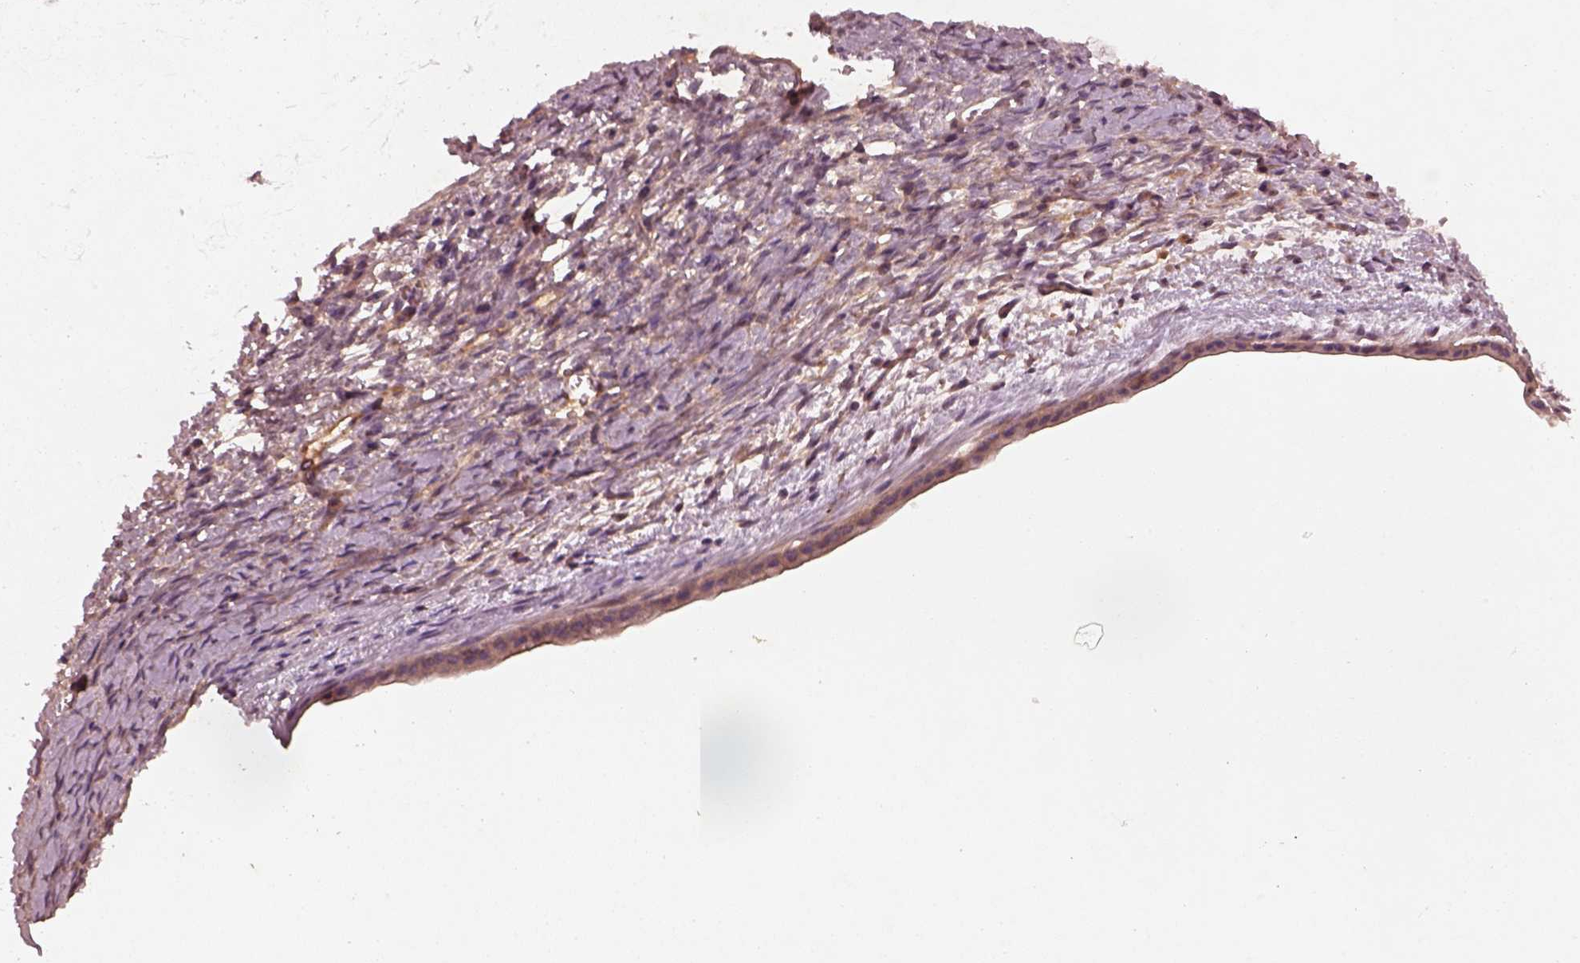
{"staining": {"intensity": "moderate", "quantity": ">75%", "location": "cytoplasmic/membranous"}, "tissue": "ovarian cancer", "cell_type": "Tumor cells", "image_type": "cancer", "snomed": [{"axis": "morphology", "description": "Cystadenocarcinoma, mucinous, NOS"}, {"axis": "topography", "description": "Ovary"}], "caption": "The micrograph shows staining of ovarian cancer (mucinous cystadenocarcinoma), revealing moderate cytoplasmic/membranous protein staining (brown color) within tumor cells.", "gene": "FAM234A", "patient": {"sex": "female", "age": 41}}